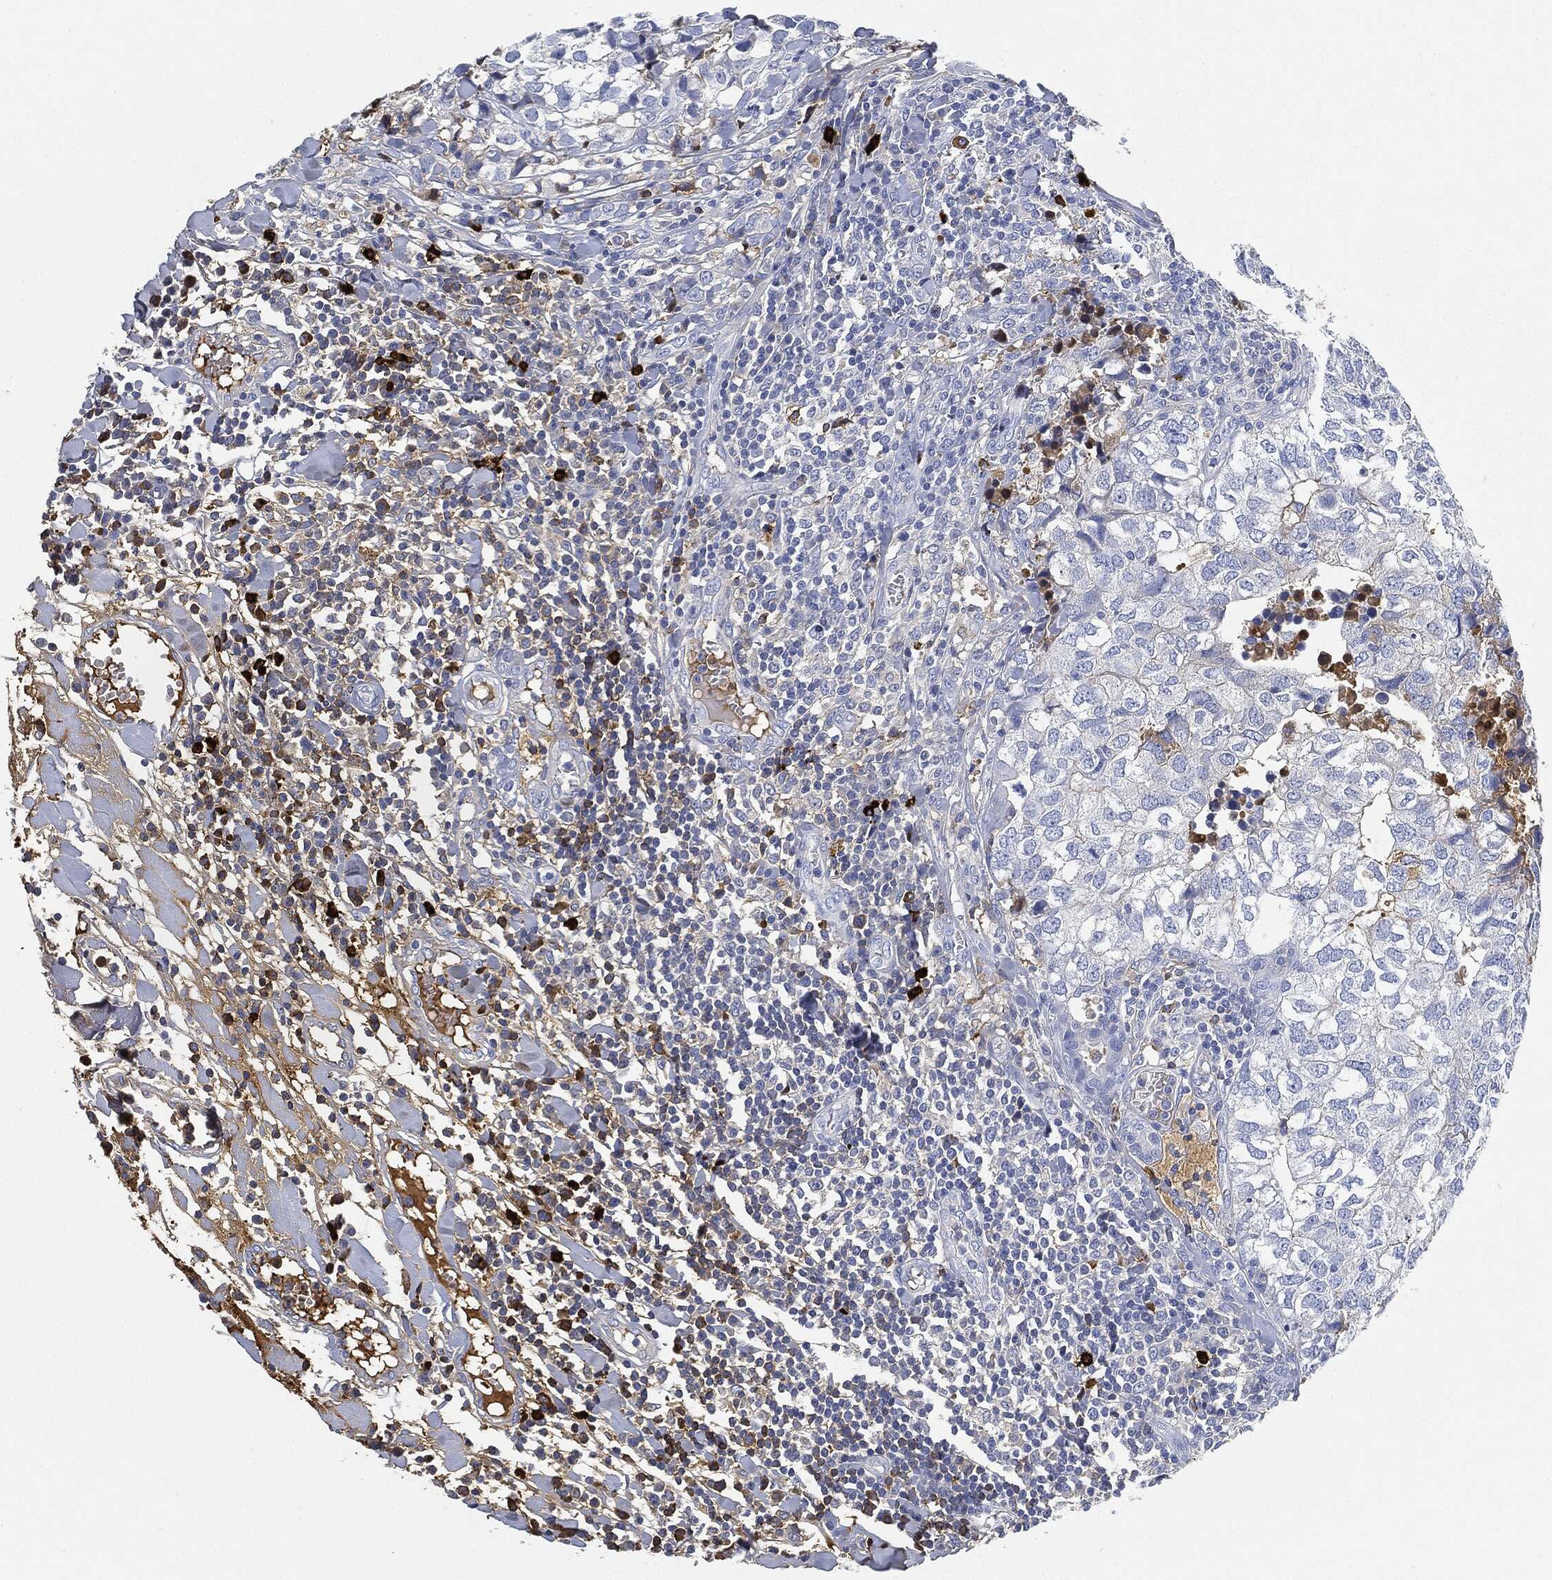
{"staining": {"intensity": "negative", "quantity": "none", "location": "none"}, "tissue": "breast cancer", "cell_type": "Tumor cells", "image_type": "cancer", "snomed": [{"axis": "morphology", "description": "Duct carcinoma"}, {"axis": "topography", "description": "Breast"}], "caption": "Tumor cells show no significant expression in breast cancer. The staining is performed using DAB brown chromogen with nuclei counter-stained in using hematoxylin.", "gene": "IGLV6-57", "patient": {"sex": "female", "age": 30}}